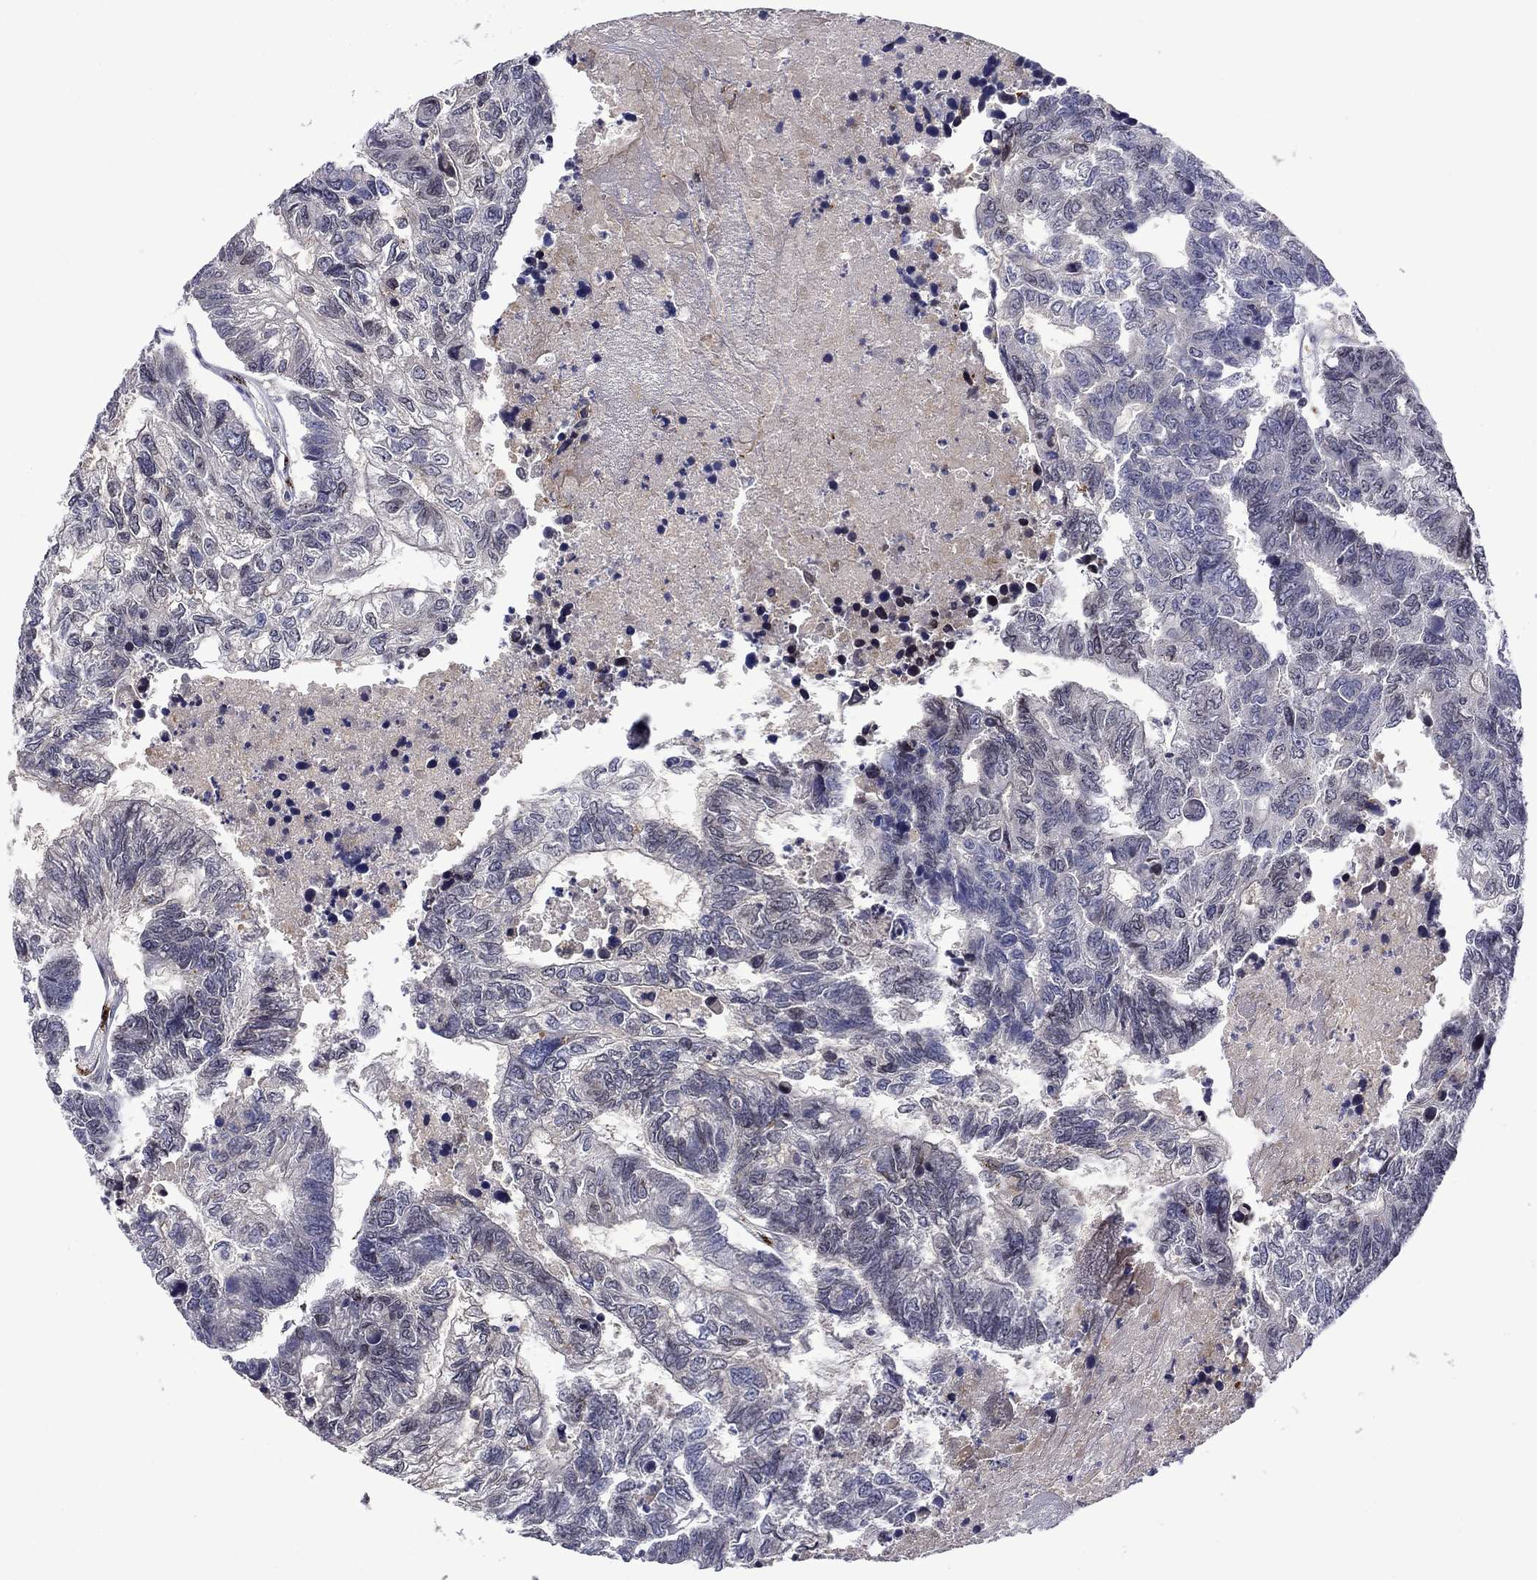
{"staining": {"intensity": "negative", "quantity": "none", "location": "none"}, "tissue": "colorectal cancer", "cell_type": "Tumor cells", "image_type": "cancer", "snomed": [{"axis": "morphology", "description": "Adenocarcinoma, NOS"}, {"axis": "topography", "description": "Colon"}], "caption": "An image of colorectal cancer stained for a protein exhibits no brown staining in tumor cells.", "gene": "SLITRK1", "patient": {"sex": "female", "age": 48}}